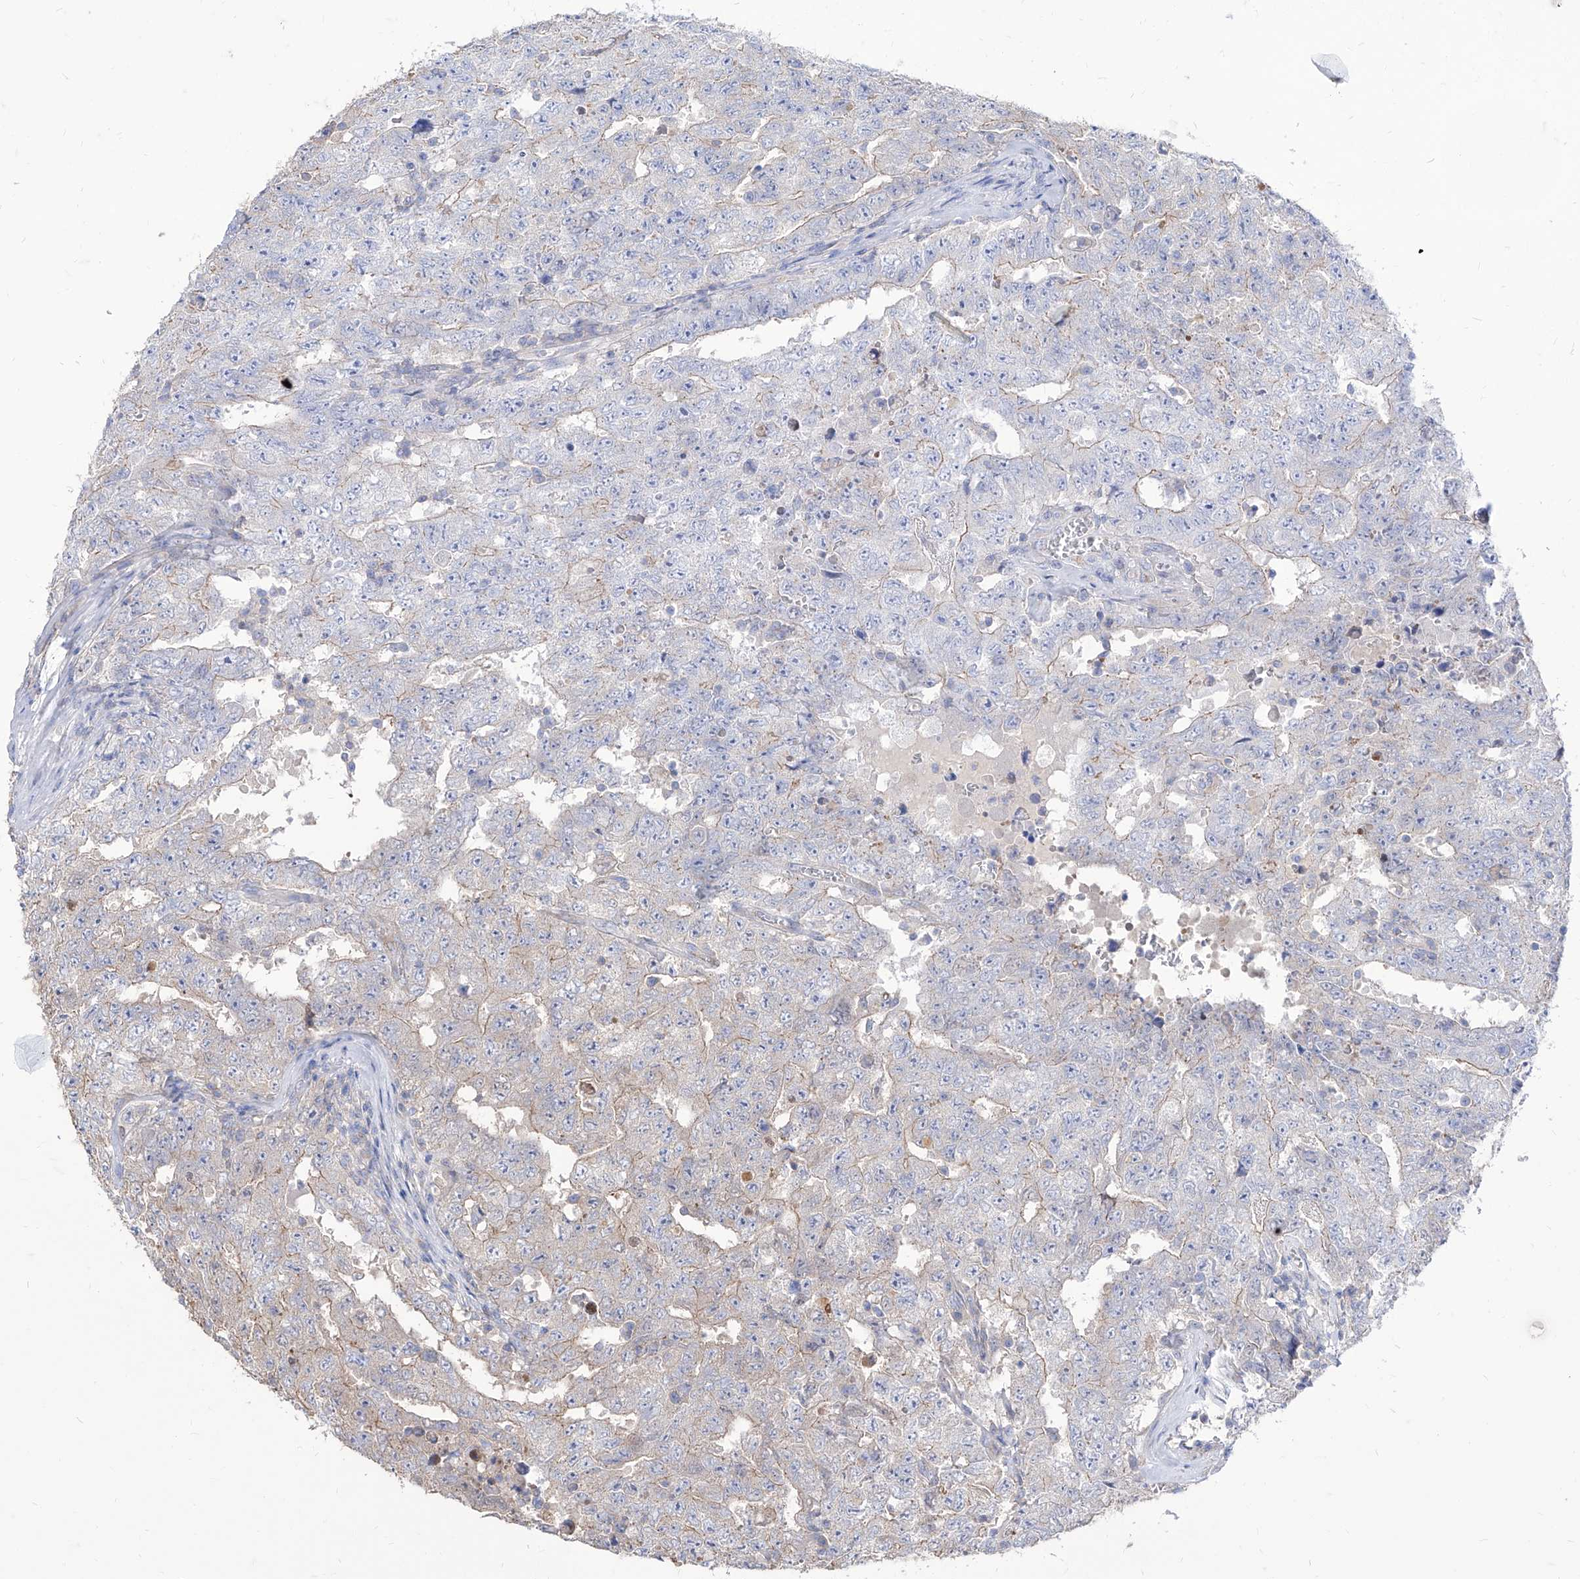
{"staining": {"intensity": "negative", "quantity": "none", "location": "none"}, "tissue": "testis cancer", "cell_type": "Tumor cells", "image_type": "cancer", "snomed": [{"axis": "morphology", "description": "Carcinoma, Embryonal, NOS"}, {"axis": "topography", "description": "Testis"}], "caption": "Immunohistochemical staining of human testis cancer displays no significant expression in tumor cells.", "gene": "C1orf74", "patient": {"sex": "male", "age": 26}}